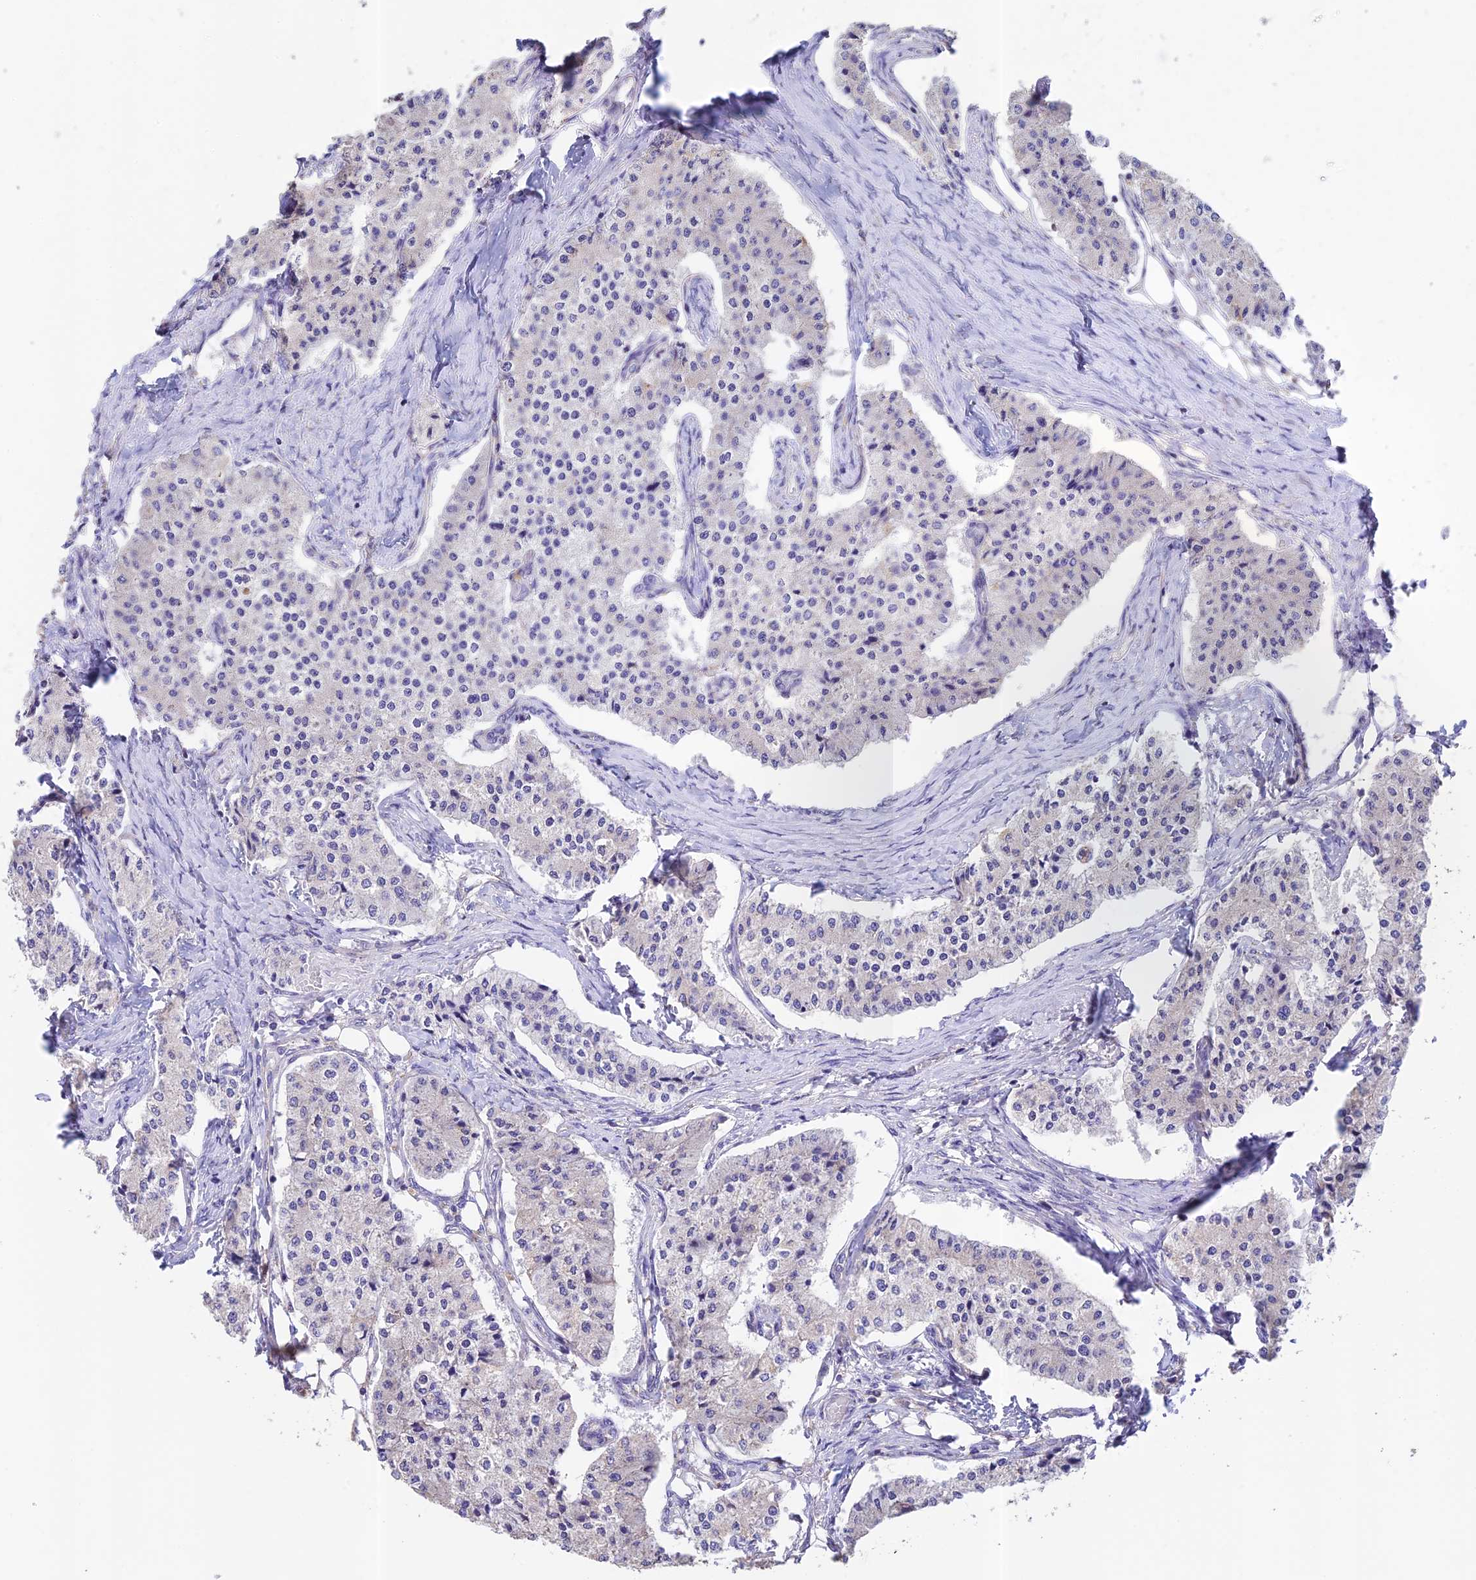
{"staining": {"intensity": "negative", "quantity": "none", "location": "none"}, "tissue": "carcinoid", "cell_type": "Tumor cells", "image_type": "cancer", "snomed": [{"axis": "morphology", "description": "Carcinoid, malignant, NOS"}, {"axis": "topography", "description": "Colon"}], "caption": "This is an immunohistochemistry (IHC) micrograph of carcinoid (malignant). There is no staining in tumor cells.", "gene": "EMC3", "patient": {"sex": "female", "age": 52}}